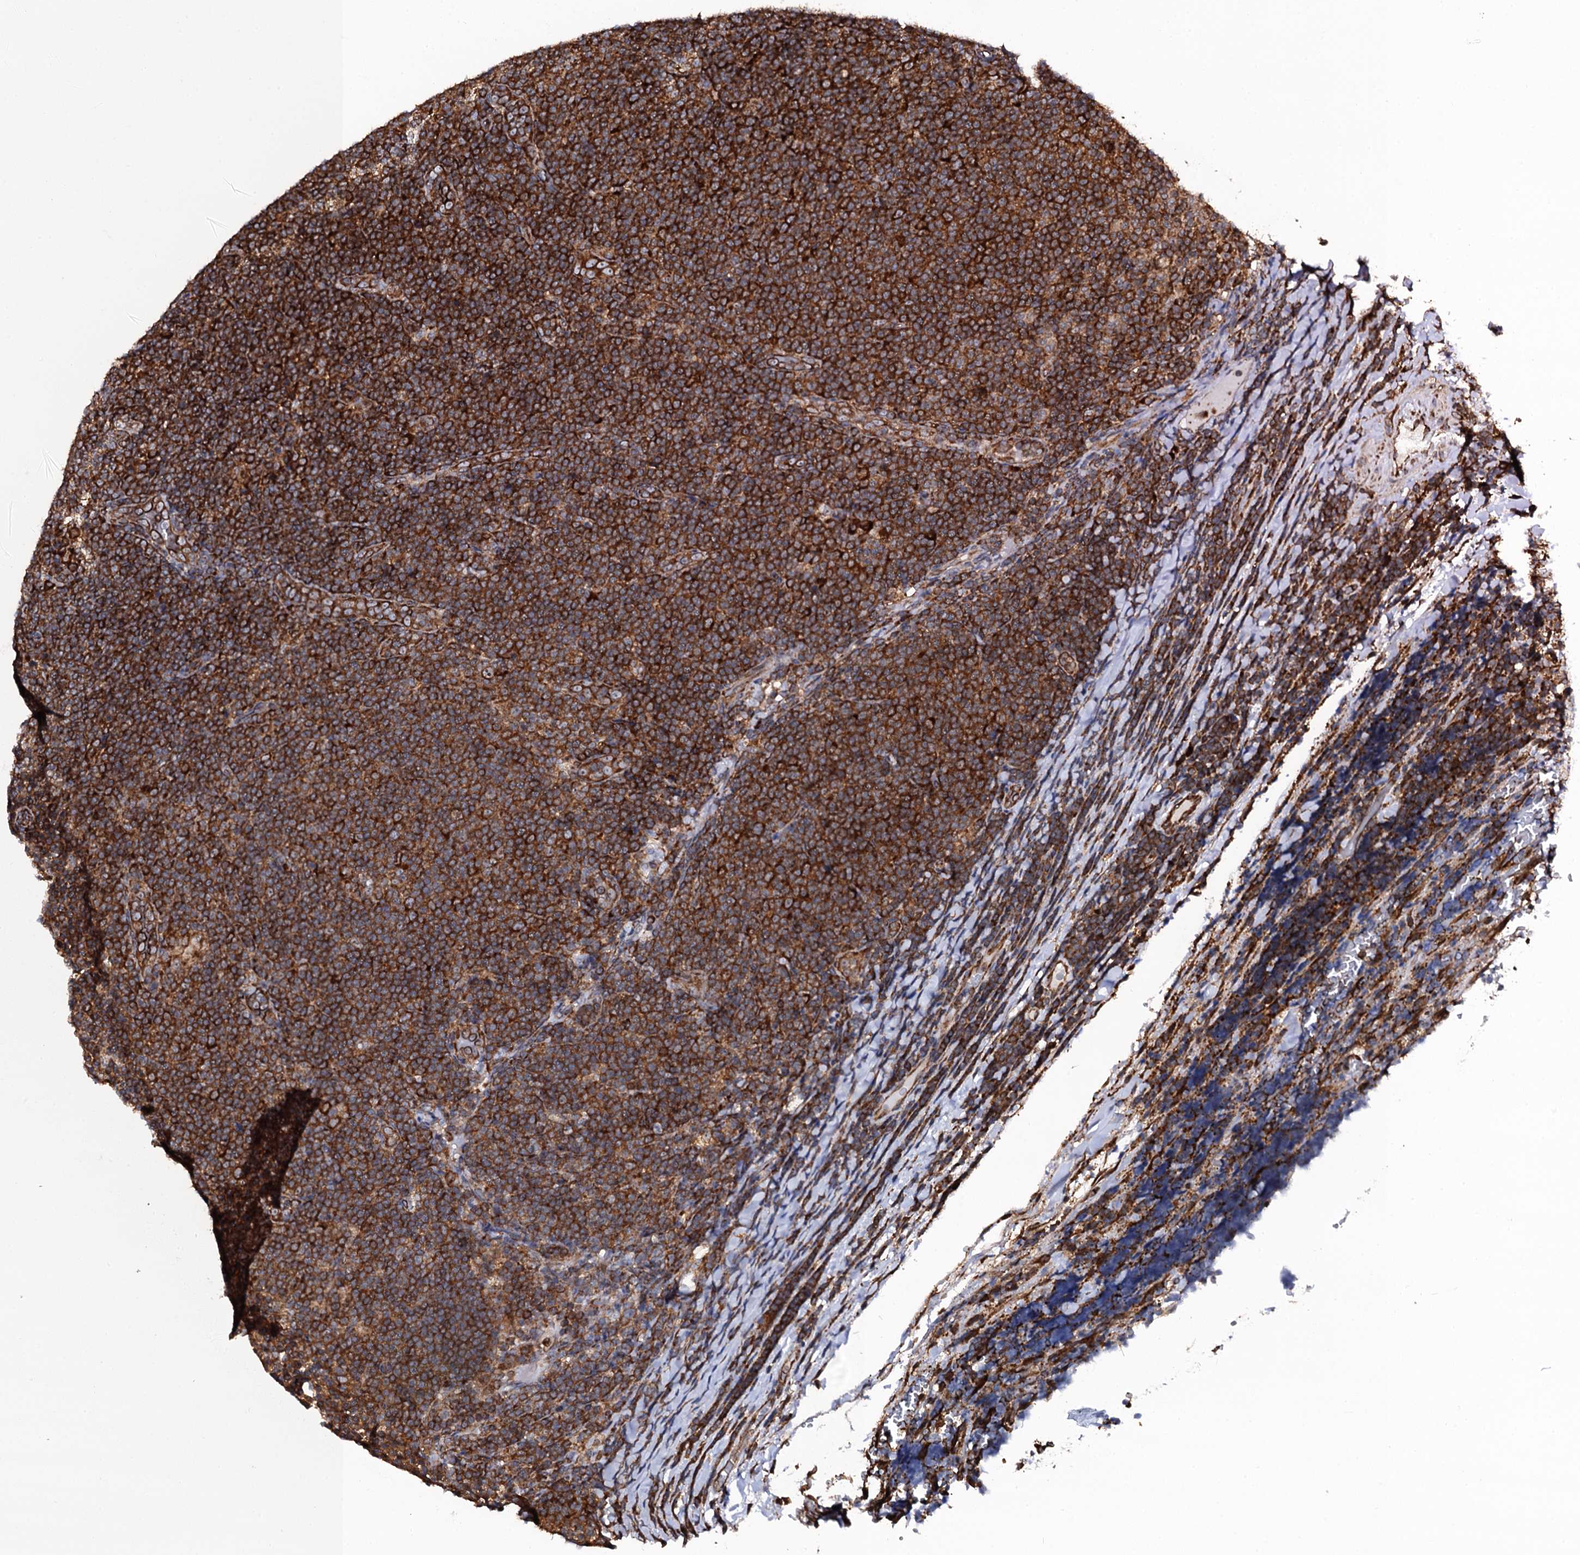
{"staining": {"intensity": "strong", "quantity": ">75%", "location": "cytoplasmic/membranous"}, "tissue": "lymphoma", "cell_type": "Tumor cells", "image_type": "cancer", "snomed": [{"axis": "morphology", "description": "Malignant lymphoma, non-Hodgkin's type, Low grade"}, {"axis": "topography", "description": "Lymph node"}], "caption": "Immunohistochemical staining of human lymphoma reveals high levels of strong cytoplasmic/membranous expression in approximately >75% of tumor cells.", "gene": "SPTY2D1", "patient": {"sex": "male", "age": 66}}